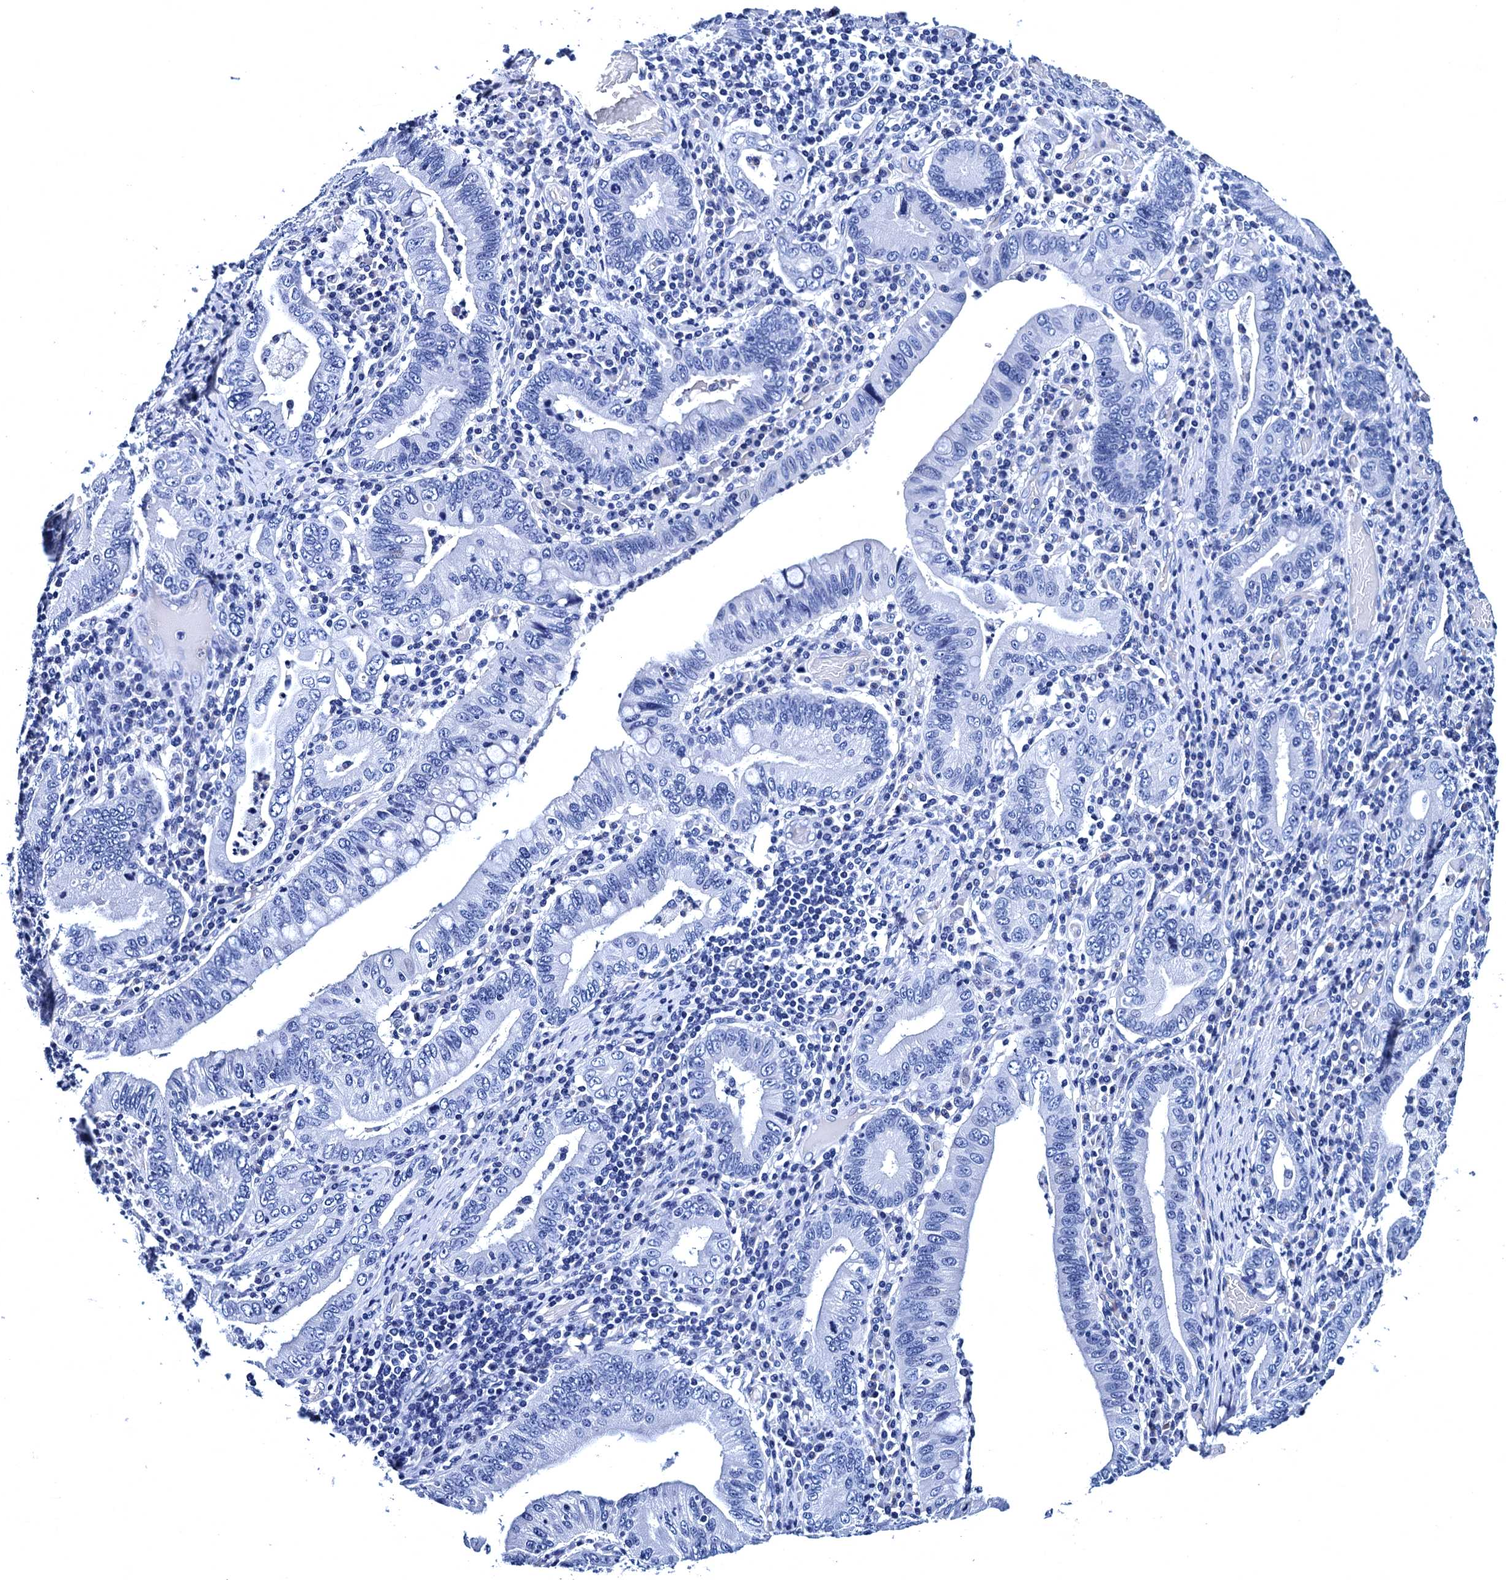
{"staining": {"intensity": "negative", "quantity": "none", "location": "none"}, "tissue": "stomach cancer", "cell_type": "Tumor cells", "image_type": "cancer", "snomed": [{"axis": "morphology", "description": "Normal tissue, NOS"}, {"axis": "morphology", "description": "Adenocarcinoma, NOS"}, {"axis": "topography", "description": "Esophagus"}, {"axis": "topography", "description": "Stomach, upper"}, {"axis": "topography", "description": "Peripheral nerve tissue"}], "caption": "The immunohistochemistry (IHC) image has no significant positivity in tumor cells of stomach cancer (adenocarcinoma) tissue.", "gene": "MYBPC3", "patient": {"sex": "male", "age": 62}}